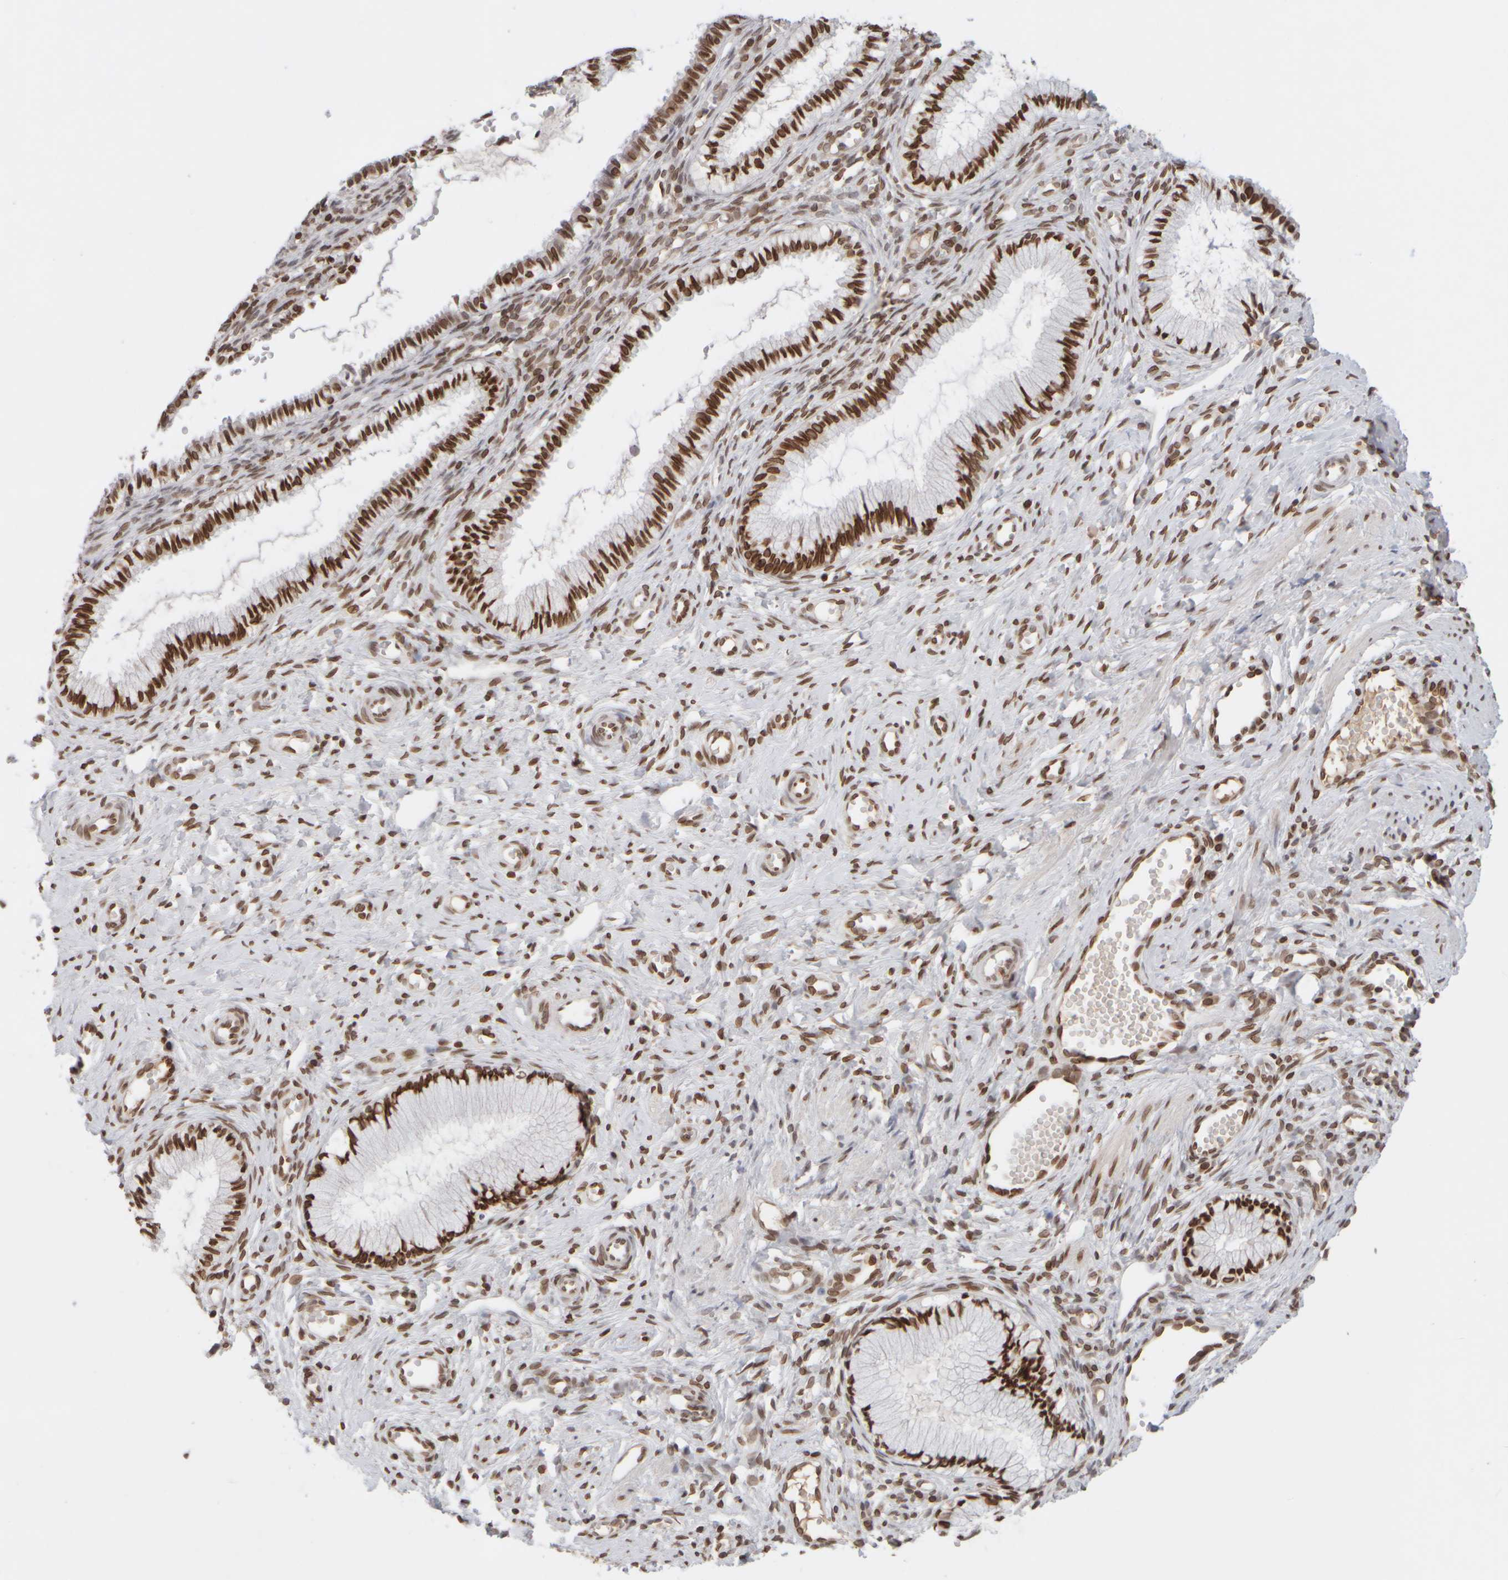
{"staining": {"intensity": "strong", "quantity": ">75%", "location": "nuclear"}, "tissue": "cervix", "cell_type": "Glandular cells", "image_type": "normal", "snomed": [{"axis": "morphology", "description": "Normal tissue, NOS"}, {"axis": "topography", "description": "Cervix"}], "caption": "Cervix stained with DAB (3,3'-diaminobenzidine) immunohistochemistry (IHC) displays high levels of strong nuclear staining in about >75% of glandular cells. The staining was performed using DAB to visualize the protein expression in brown, while the nuclei were stained in blue with hematoxylin (Magnification: 20x).", "gene": "ZC3HC1", "patient": {"sex": "female", "age": 27}}